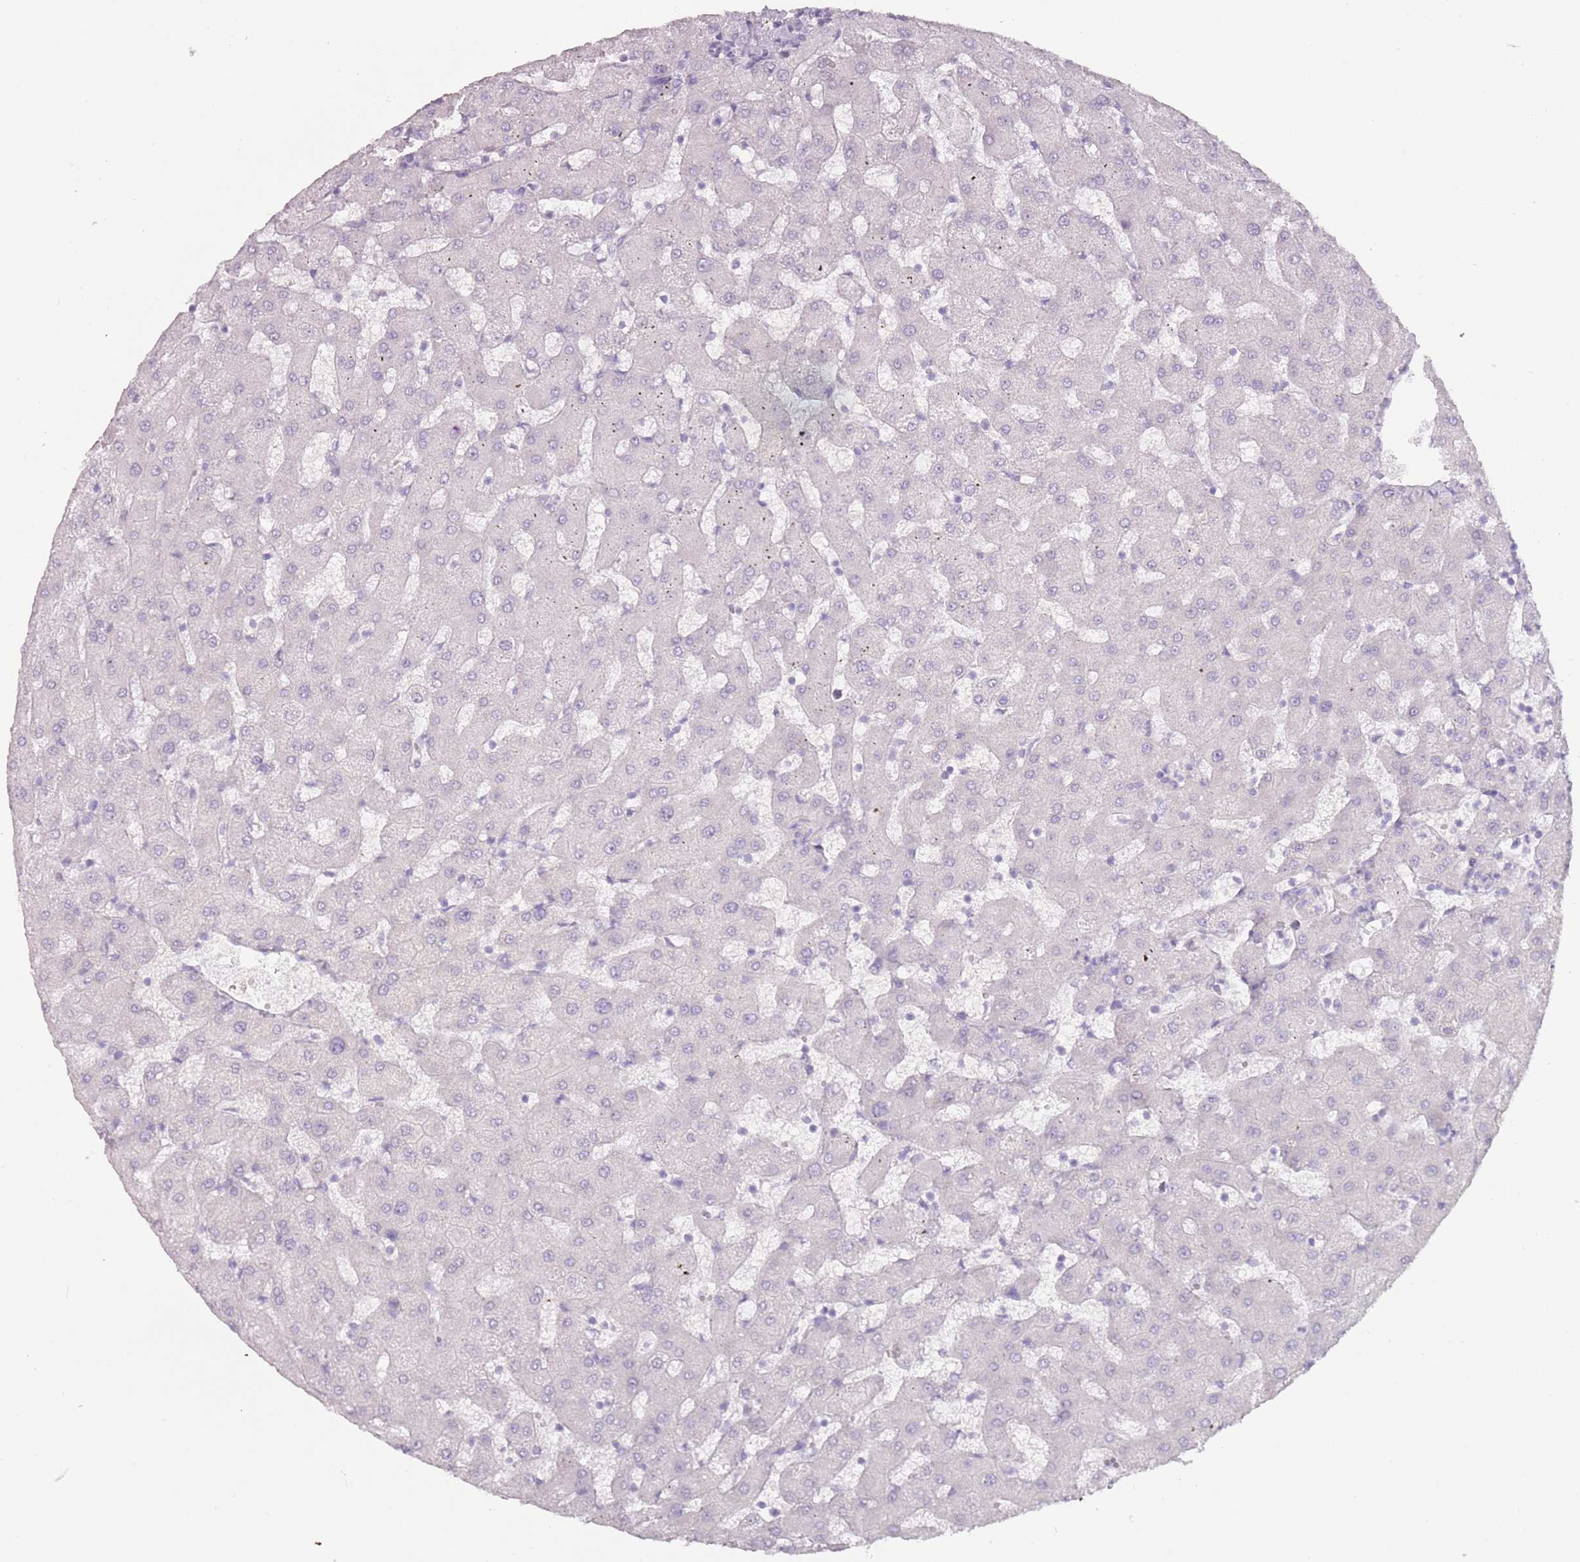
{"staining": {"intensity": "negative", "quantity": "none", "location": "none"}, "tissue": "liver", "cell_type": "Cholangiocytes", "image_type": "normal", "snomed": [{"axis": "morphology", "description": "Normal tissue, NOS"}, {"axis": "topography", "description": "Liver"}], "caption": "The micrograph shows no staining of cholangiocytes in benign liver. (Brightfield microscopy of DAB (3,3'-diaminobenzidine) immunohistochemistry at high magnification).", "gene": "RFX2", "patient": {"sex": "female", "age": 63}}